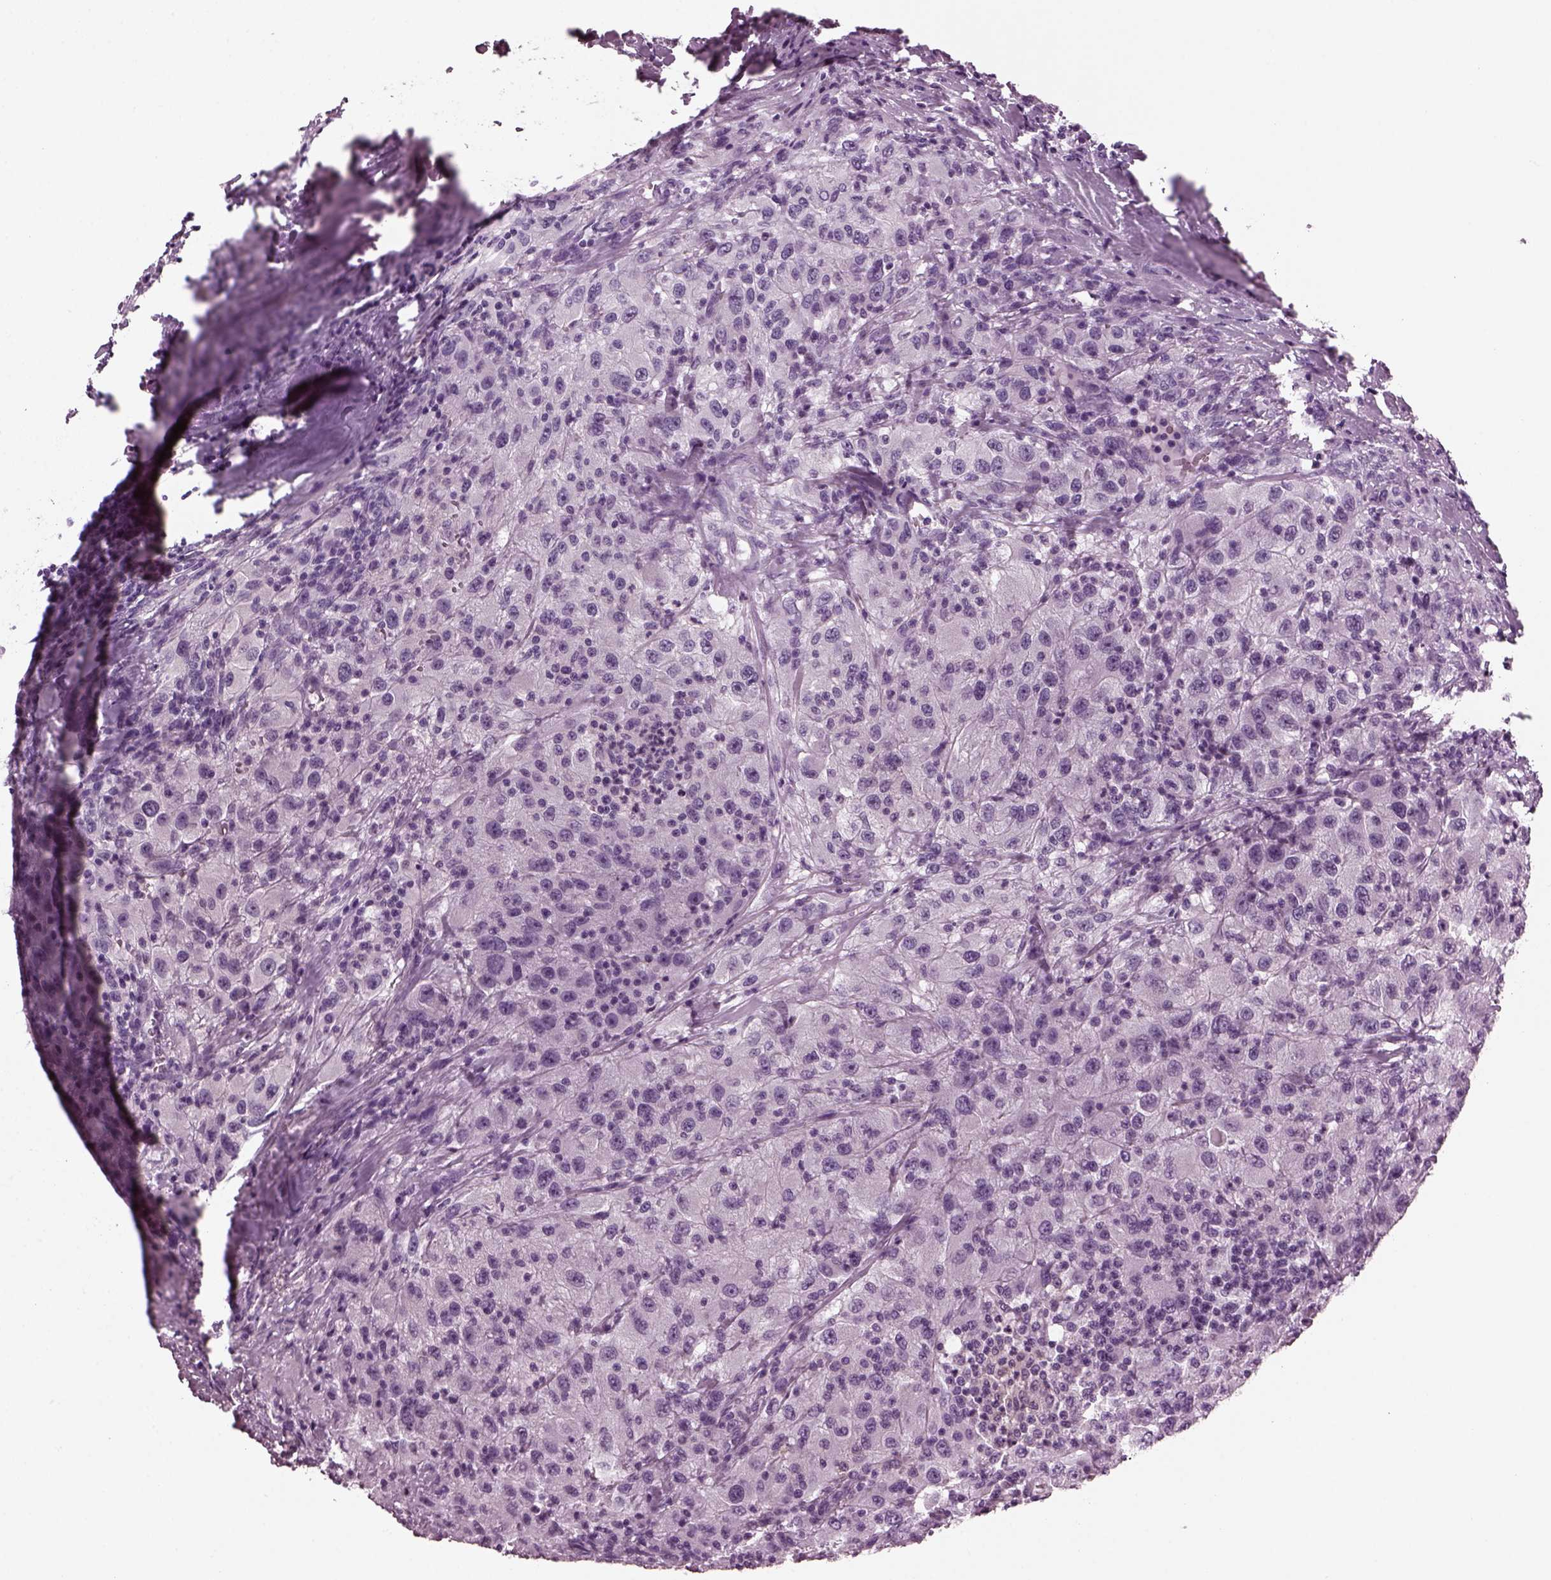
{"staining": {"intensity": "negative", "quantity": "none", "location": "none"}, "tissue": "renal cancer", "cell_type": "Tumor cells", "image_type": "cancer", "snomed": [{"axis": "morphology", "description": "Adenocarcinoma, NOS"}, {"axis": "topography", "description": "Kidney"}], "caption": "High power microscopy micrograph of an immunohistochemistry micrograph of adenocarcinoma (renal), revealing no significant expression in tumor cells.", "gene": "SLC6A17", "patient": {"sex": "female", "age": 67}}